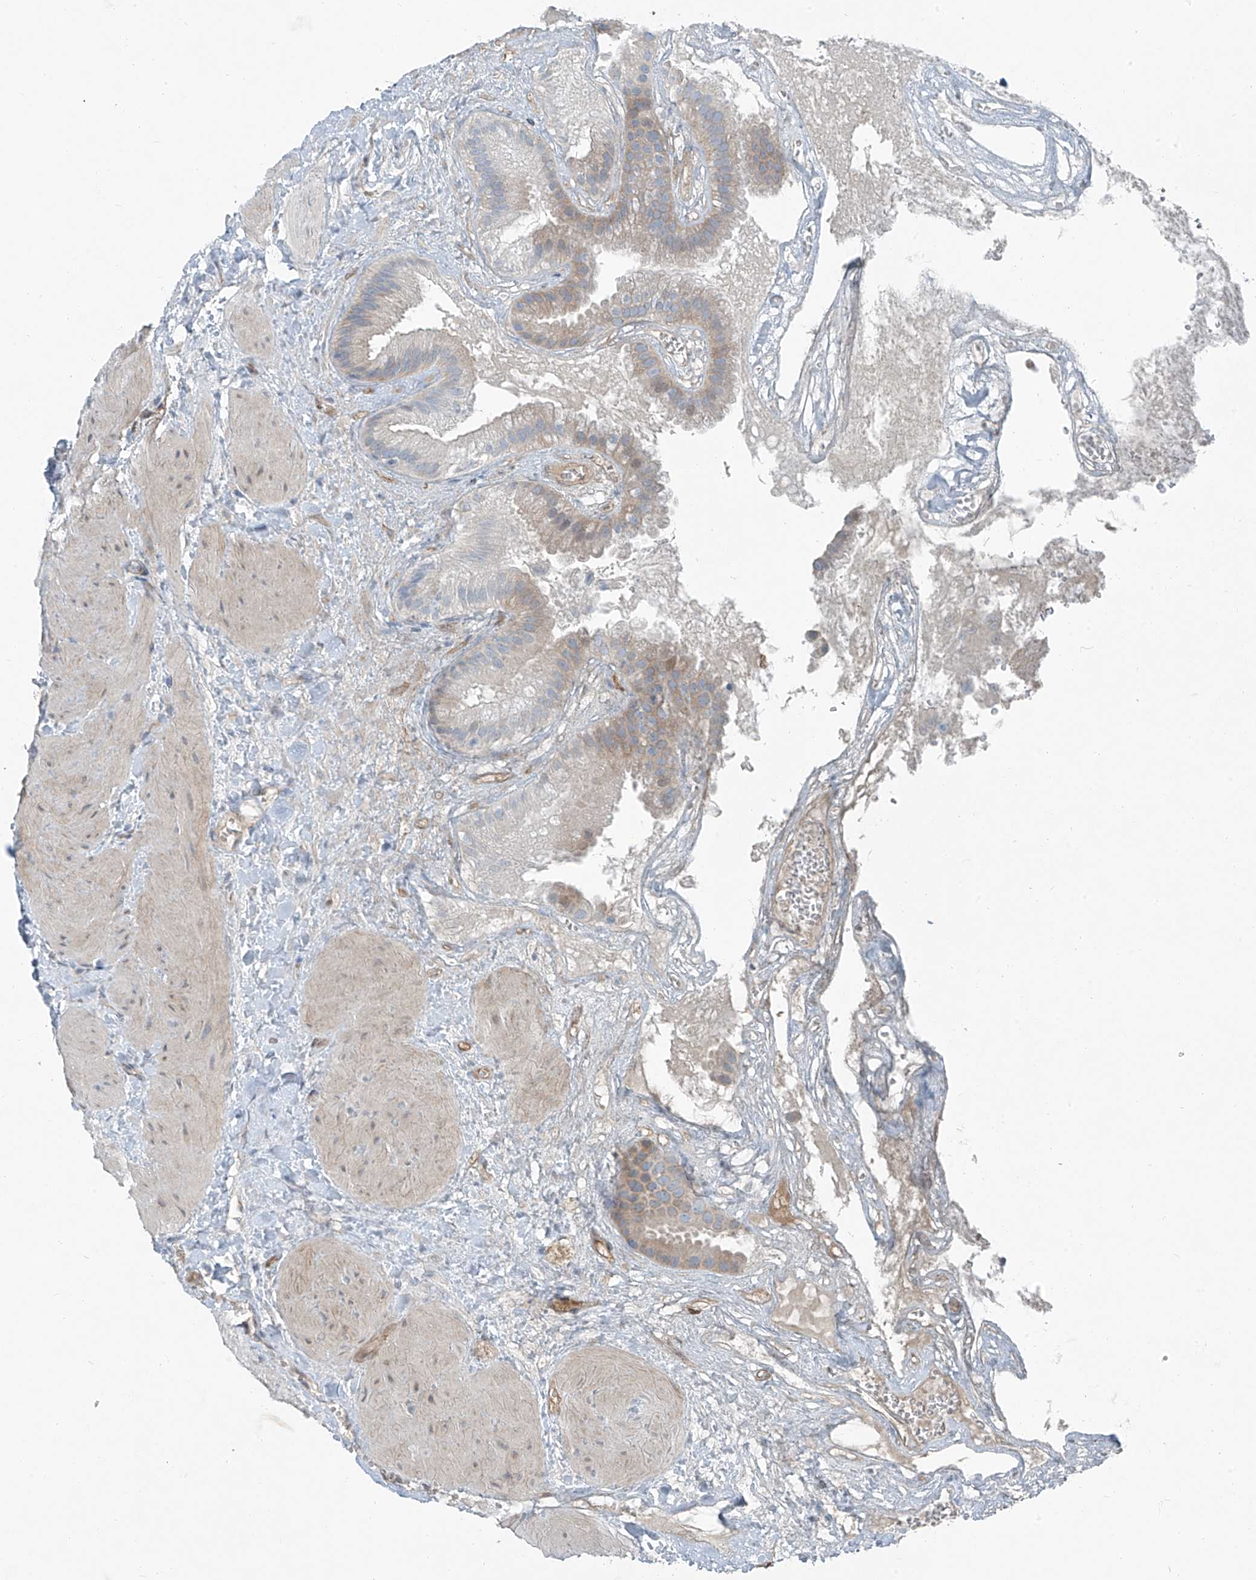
{"staining": {"intensity": "moderate", "quantity": "25%-75%", "location": "cytoplasmic/membranous"}, "tissue": "gallbladder", "cell_type": "Glandular cells", "image_type": "normal", "snomed": [{"axis": "morphology", "description": "Normal tissue, NOS"}, {"axis": "topography", "description": "Gallbladder"}], "caption": "IHC photomicrograph of unremarkable gallbladder: human gallbladder stained using immunohistochemistry (IHC) exhibits medium levels of moderate protein expression localized specifically in the cytoplasmic/membranous of glandular cells, appearing as a cytoplasmic/membranous brown color.", "gene": "TNS2", "patient": {"sex": "male", "age": 55}}